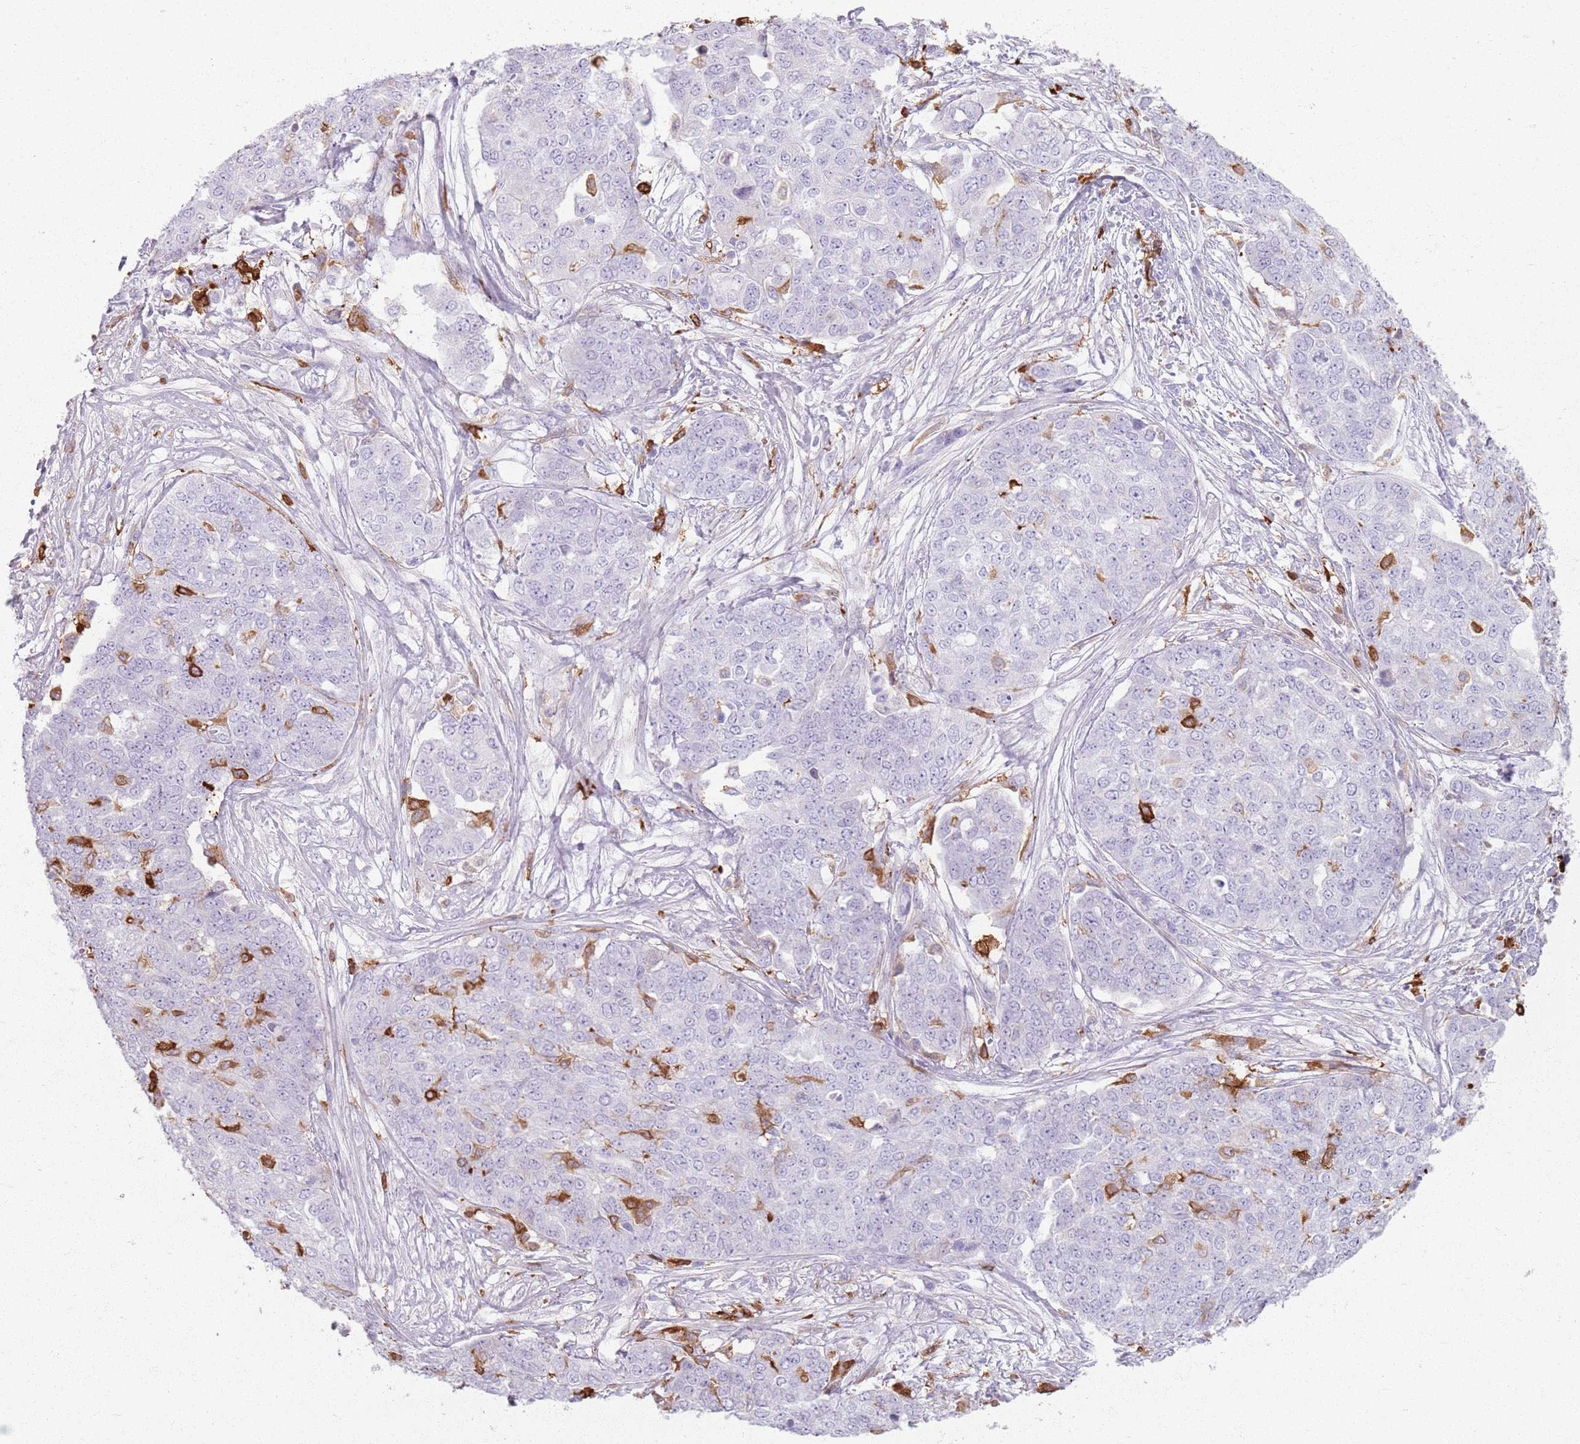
{"staining": {"intensity": "negative", "quantity": "none", "location": "none"}, "tissue": "ovarian cancer", "cell_type": "Tumor cells", "image_type": "cancer", "snomed": [{"axis": "morphology", "description": "Cystadenocarcinoma, serous, NOS"}, {"axis": "topography", "description": "Soft tissue"}, {"axis": "topography", "description": "Ovary"}], "caption": "Tumor cells are negative for protein expression in human ovarian cancer.", "gene": "GDPGP1", "patient": {"sex": "female", "age": 57}}